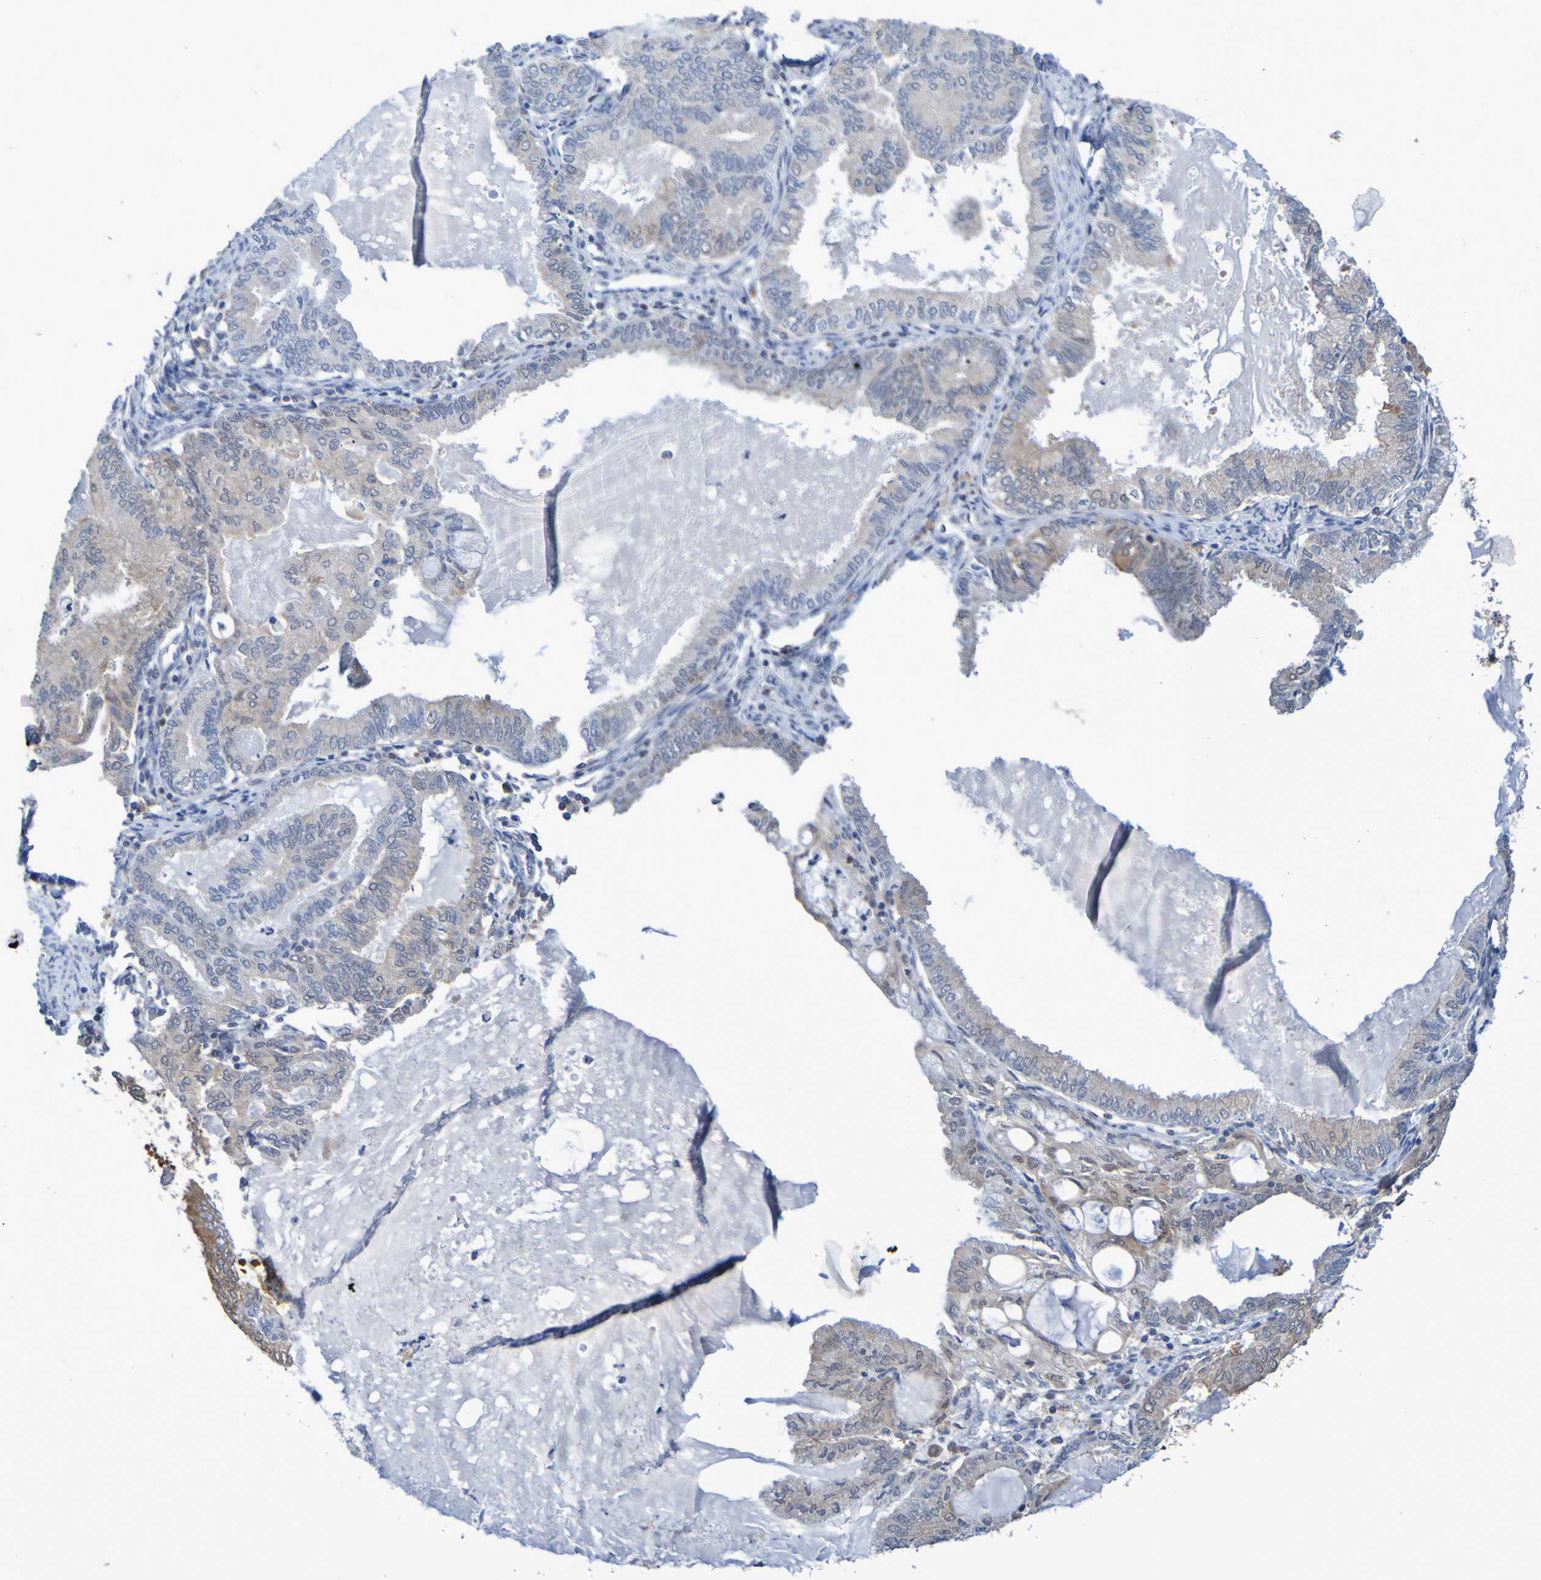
{"staining": {"intensity": "moderate", "quantity": "25%-75%", "location": "cytoplasmic/membranous"}, "tissue": "endometrial cancer", "cell_type": "Tumor cells", "image_type": "cancer", "snomed": [{"axis": "morphology", "description": "Adenocarcinoma, NOS"}, {"axis": "topography", "description": "Endometrium"}], "caption": "Tumor cells display moderate cytoplasmic/membranous positivity in about 25%-75% of cells in endometrial adenocarcinoma.", "gene": "ATIC", "patient": {"sex": "female", "age": 86}}